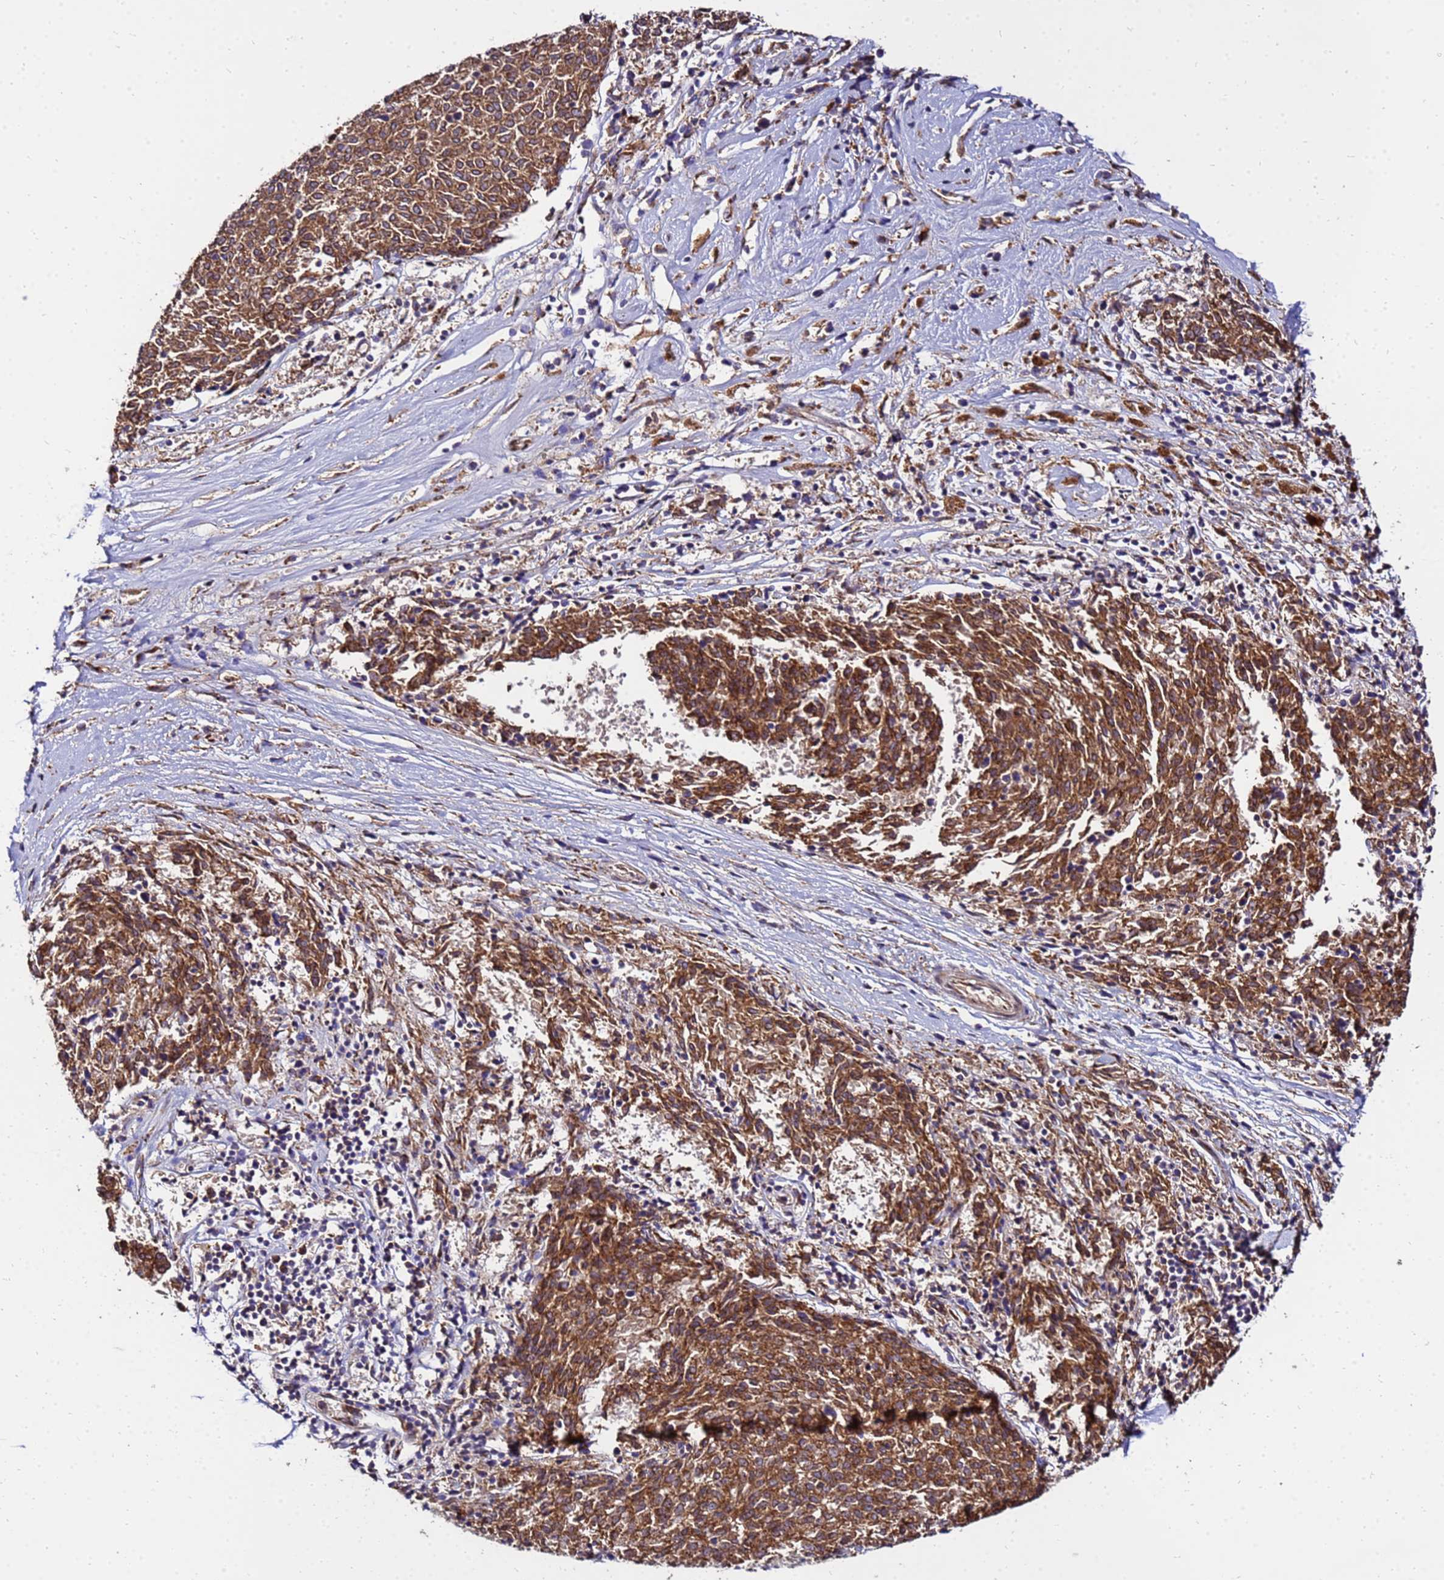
{"staining": {"intensity": "strong", "quantity": ">75%", "location": "cytoplasmic/membranous"}, "tissue": "melanoma", "cell_type": "Tumor cells", "image_type": "cancer", "snomed": [{"axis": "morphology", "description": "Malignant melanoma, NOS"}, {"axis": "topography", "description": "Skin"}], "caption": "This is a photomicrograph of immunohistochemistry (IHC) staining of malignant melanoma, which shows strong expression in the cytoplasmic/membranous of tumor cells.", "gene": "WWC2", "patient": {"sex": "female", "age": 72}}